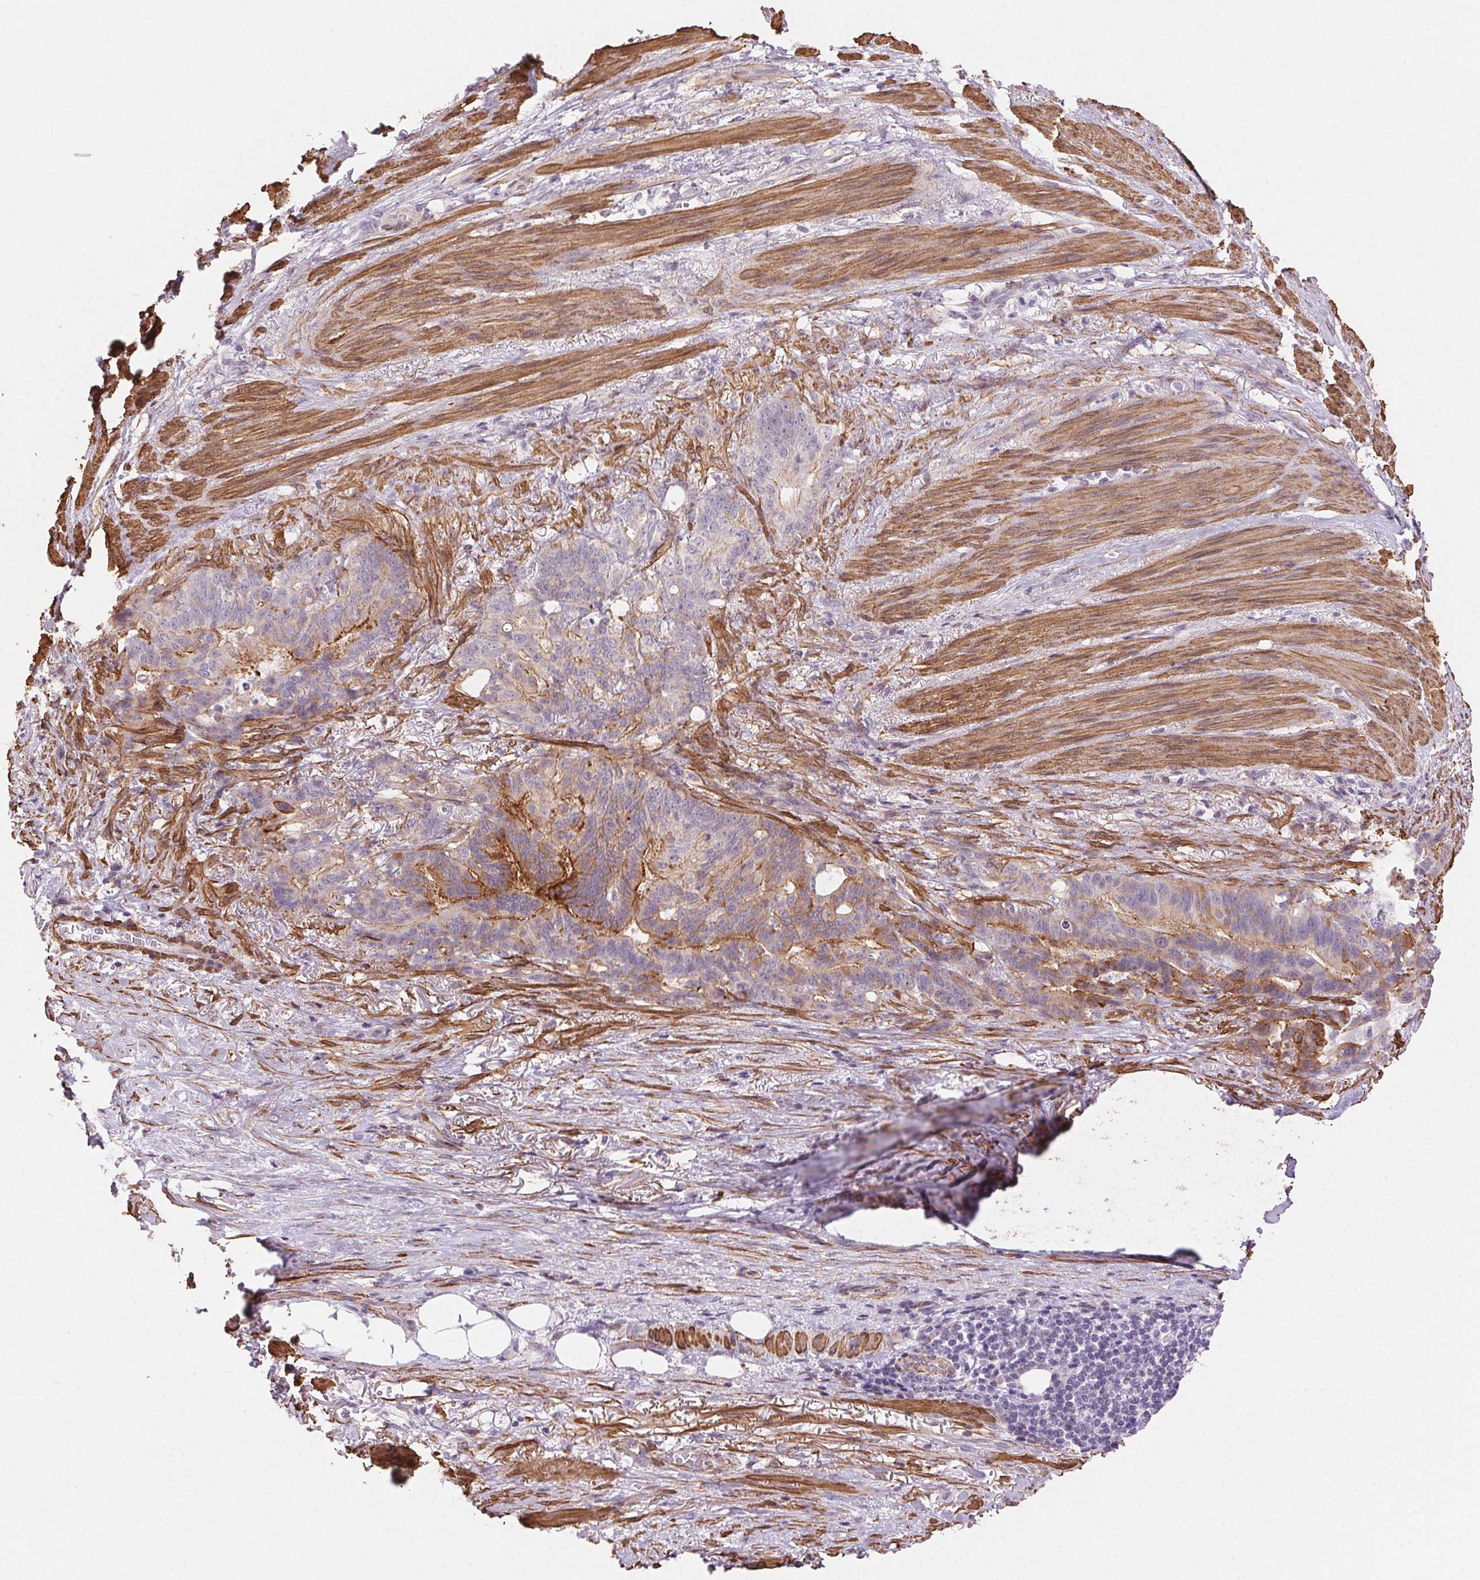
{"staining": {"intensity": "weak", "quantity": ">75%", "location": "cytoplasmic/membranous"}, "tissue": "stomach cancer", "cell_type": "Tumor cells", "image_type": "cancer", "snomed": [{"axis": "morphology", "description": "Normal tissue, NOS"}, {"axis": "morphology", "description": "Adenocarcinoma, NOS"}, {"axis": "topography", "description": "Esophagus"}, {"axis": "topography", "description": "Stomach, upper"}], "caption": "Weak cytoplasmic/membranous staining is seen in about >75% of tumor cells in stomach cancer (adenocarcinoma).", "gene": "GPX8", "patient": {"sex": "male", "age": 62}}